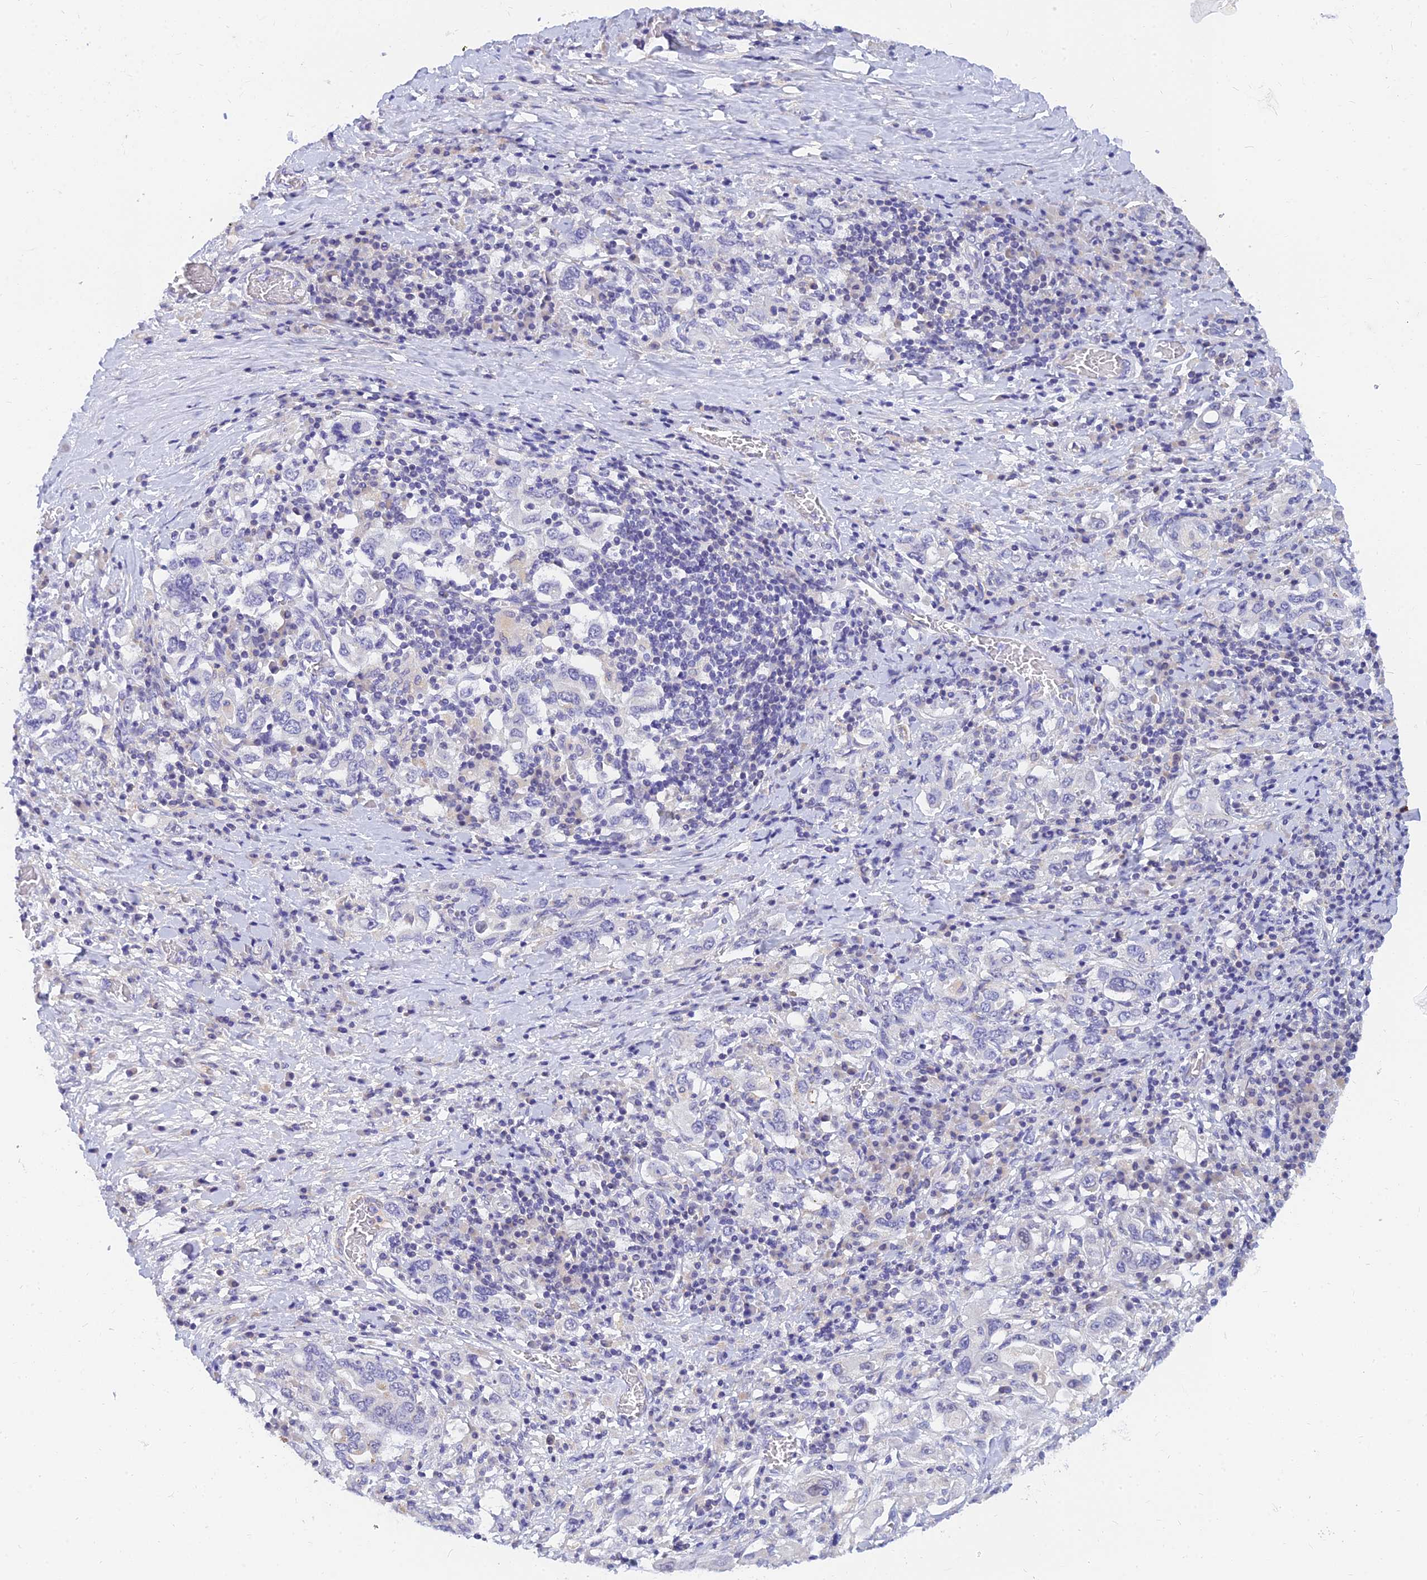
{"staining": {"intensity": "negative", "quantity": "none", "location": "none"}, "tissue": "stomach cancer", "cell_type": "Tumor cells", "image_type": "cancer", "snomed": [{"axis": "morphology", "description": "Adenocarcinoma, NOS"}, {"axis": "topography", "description": "Stomach, upper"}, {"axis": "topography", "description": "Stomach"}], "caption": "Tumor cells are negative for brown protein staining in stomach cancer (adenocarcinoma).", "gene": "TMEM161B", "patient": {"sex": "male", "age": 62}}